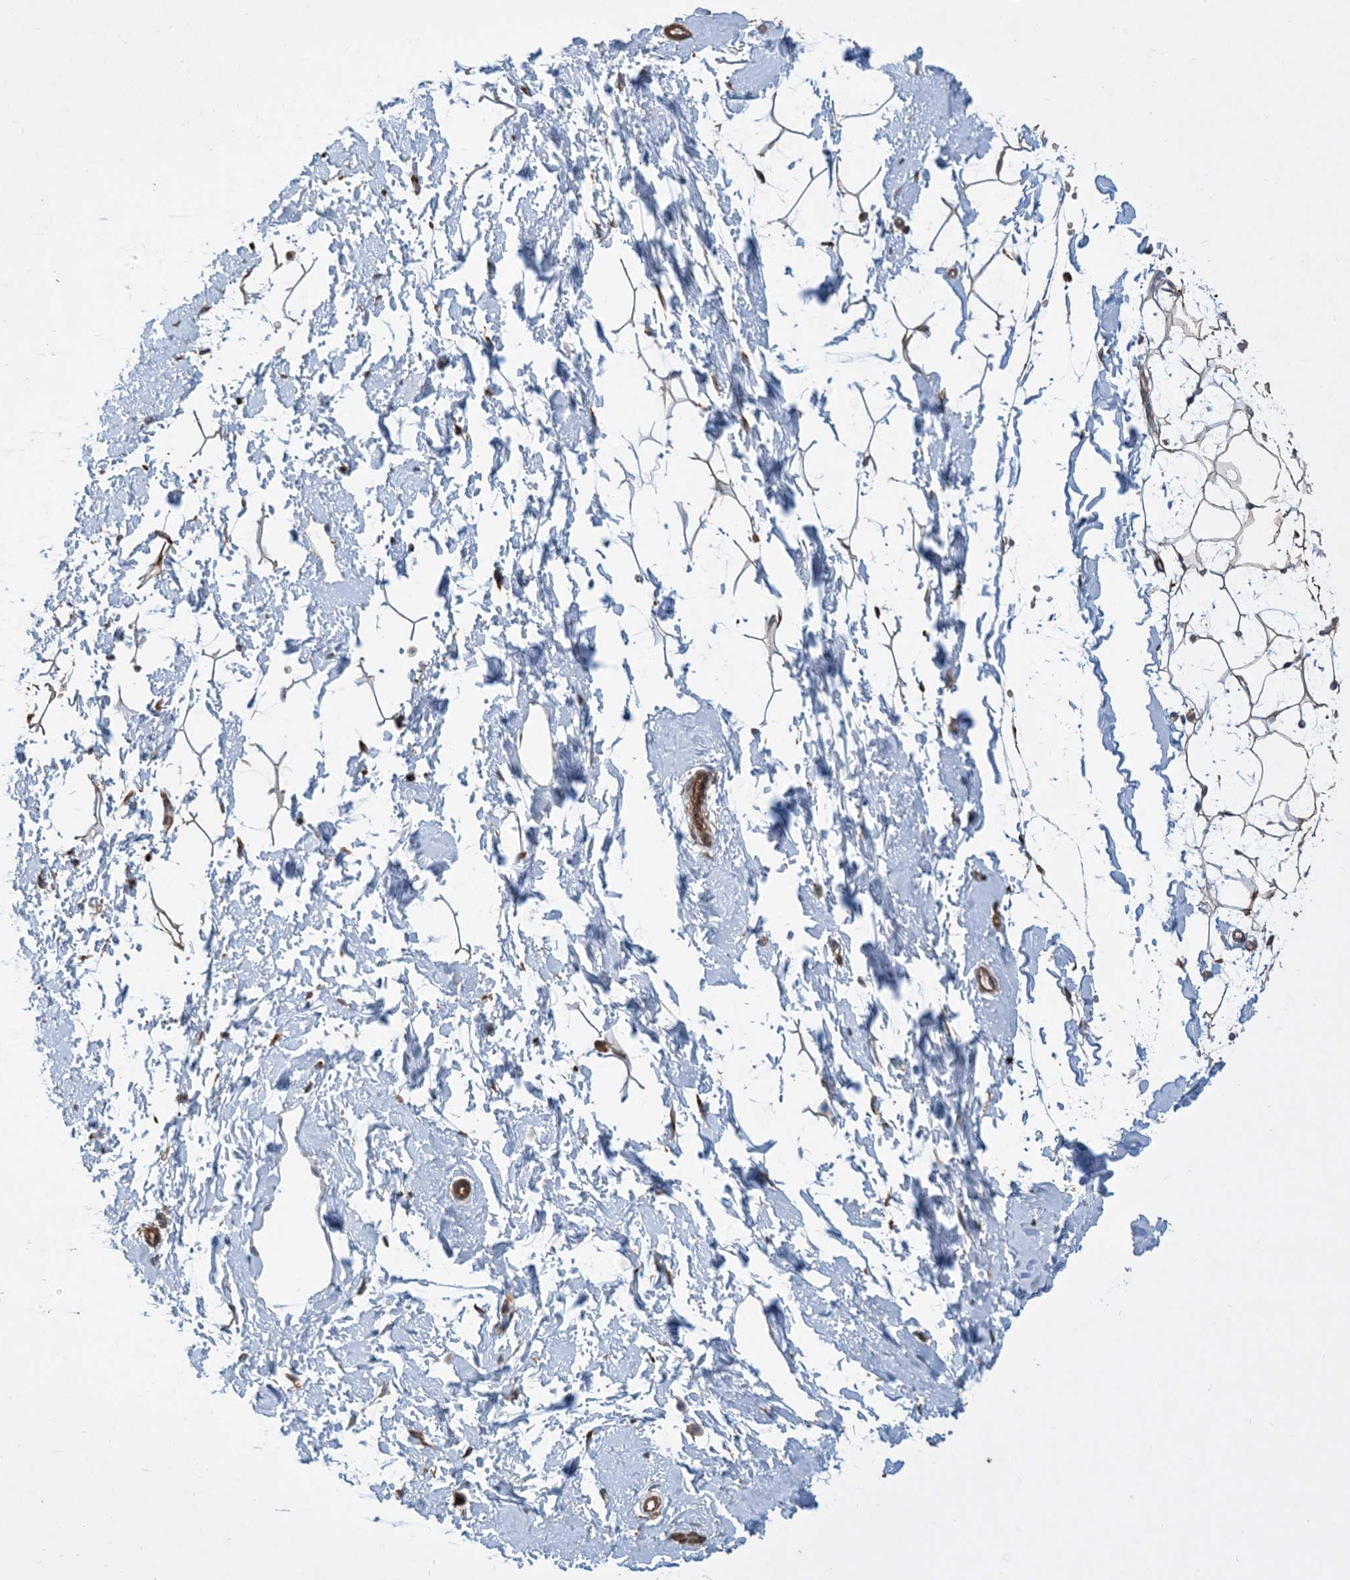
{"staining": {"intensity": "moderate", "quantity": "25%-75%", "location": "cytoplasmic/membranous"}, "tissue": "adipose tissue", "cell_type": "Adipocytes", "image_type": "normal", "snomed": [{"axis": "morphology", "description": "Normal tissue, NOS"}, {"axis": "topography", "description": "Breast"}], "caption": "Immunohistochemistry (IHC) micrograph of normal human adipose tissue stained for a protein (brown), which reveals medium levels of moderate cytoplasmic/membranous expression in approximately 25%-75% of adipocytes.", "gene": "OTOP1", "patient": {"sex": "female", "age": 23}}